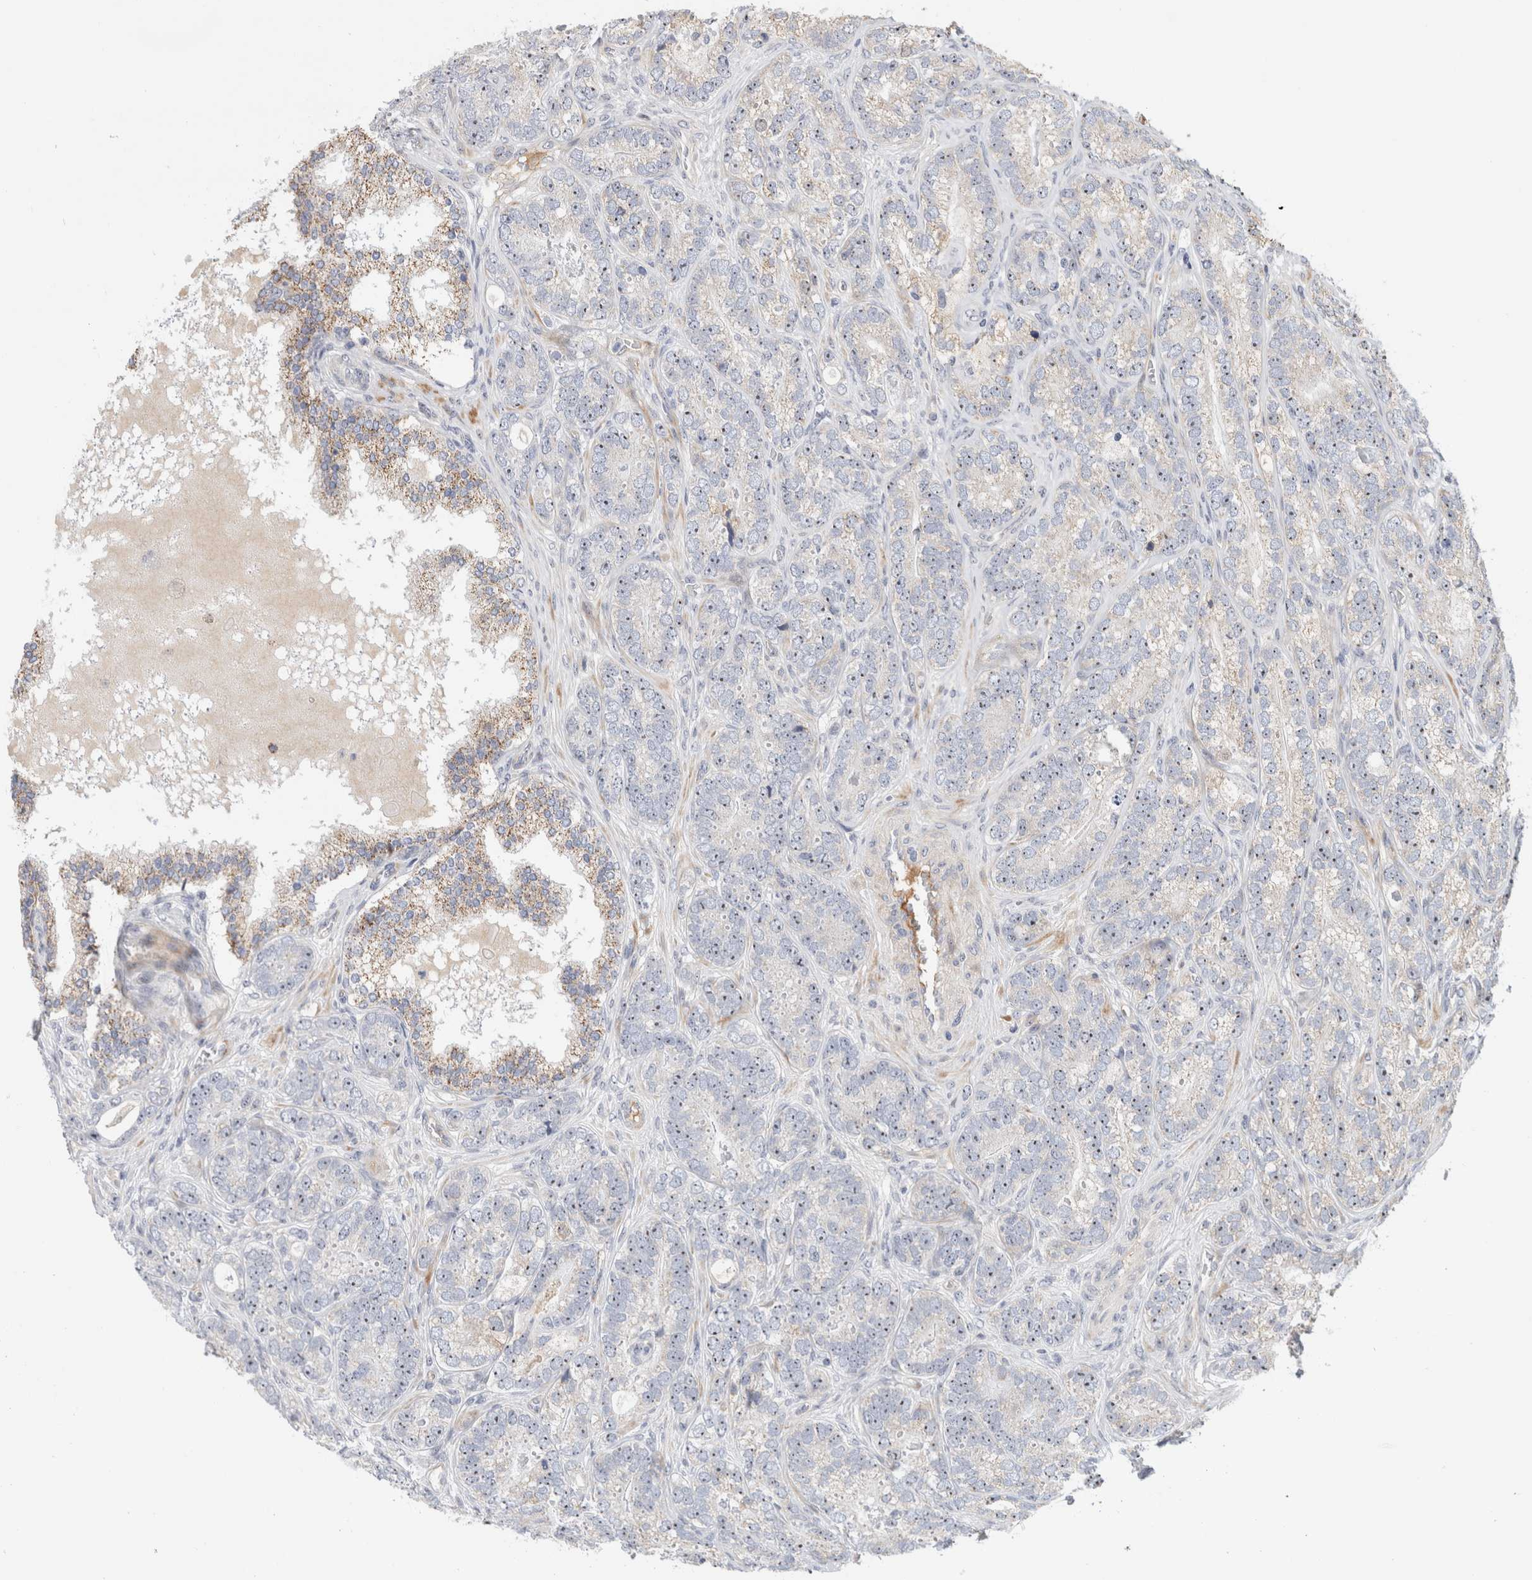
{"staining": {"intensity": "negative", "quantity": "none", "location": "none"}, "tissue": "prostate cancer", "cell_type": "Tumor cells", "image_type": "cancer", "snomed": [{"axis": "morphology", "description": "Adenocarcinoma, High grade"}, {"axis": "topography", "description": "Prostate"}], "caption": "Tumor cells show no significant protein expression in prostate cancer (high-grade adenocarcinoma).", "gene": "ECHDC2", "patient": {"sex": "male", "age": 56}}